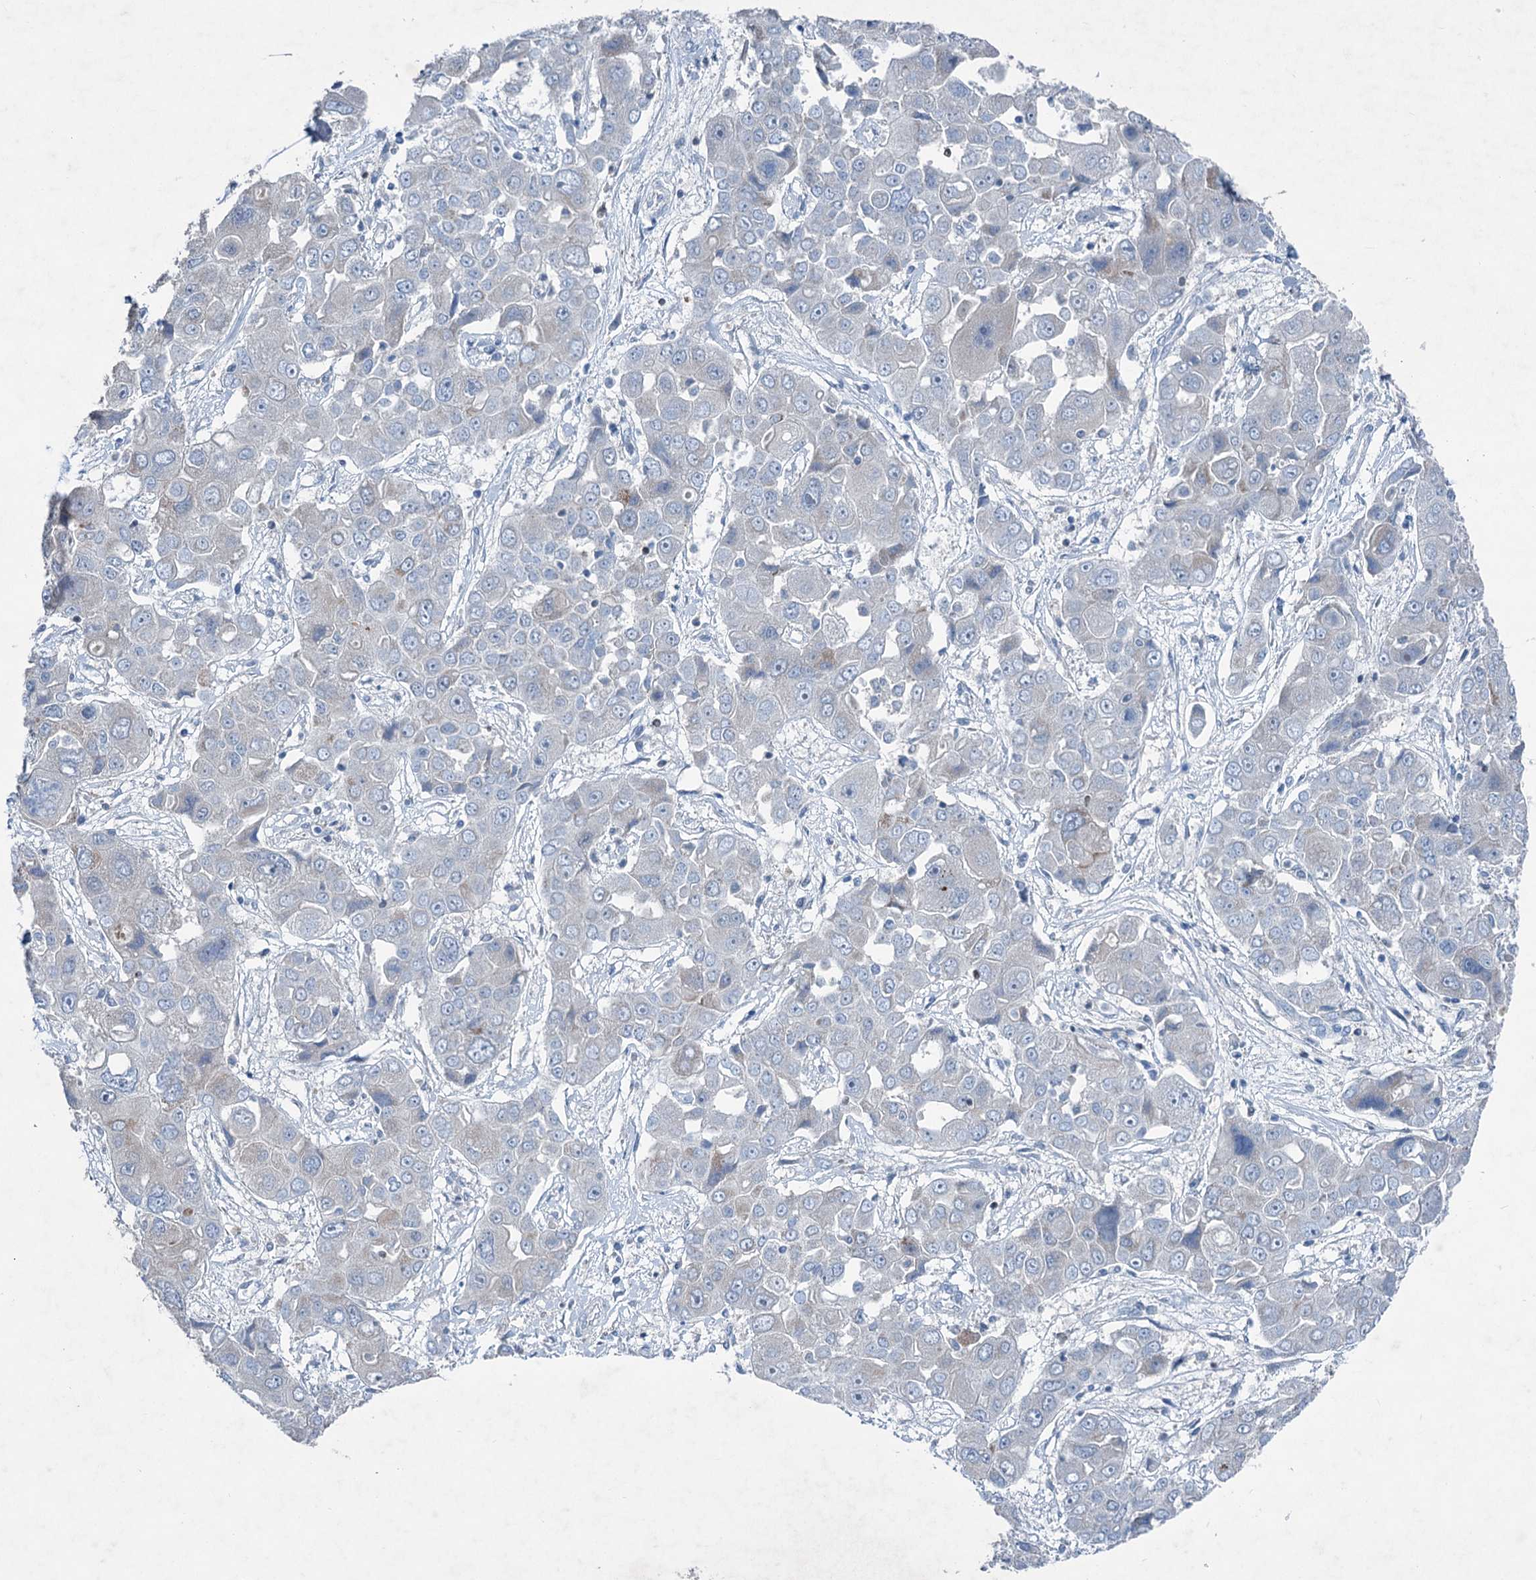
{"staining": {"intensity": "negative", "quantity": "none", "location": "none"}, "tissue": "liver cancer", "cell_type": "Tumor cells", "image_type": "cancer", "snomed": [{"axis": "morphology", "description": "Cholangiocarcinoma"}, {"axis": "topography", "description": "Liver"}], "caption": "Immunohistochemistry of cholangiocarcinoma (liver) shows no positivity in tumor cells.", "gene": "ELP4", "patient": {"sex": "male", "age": 67}}